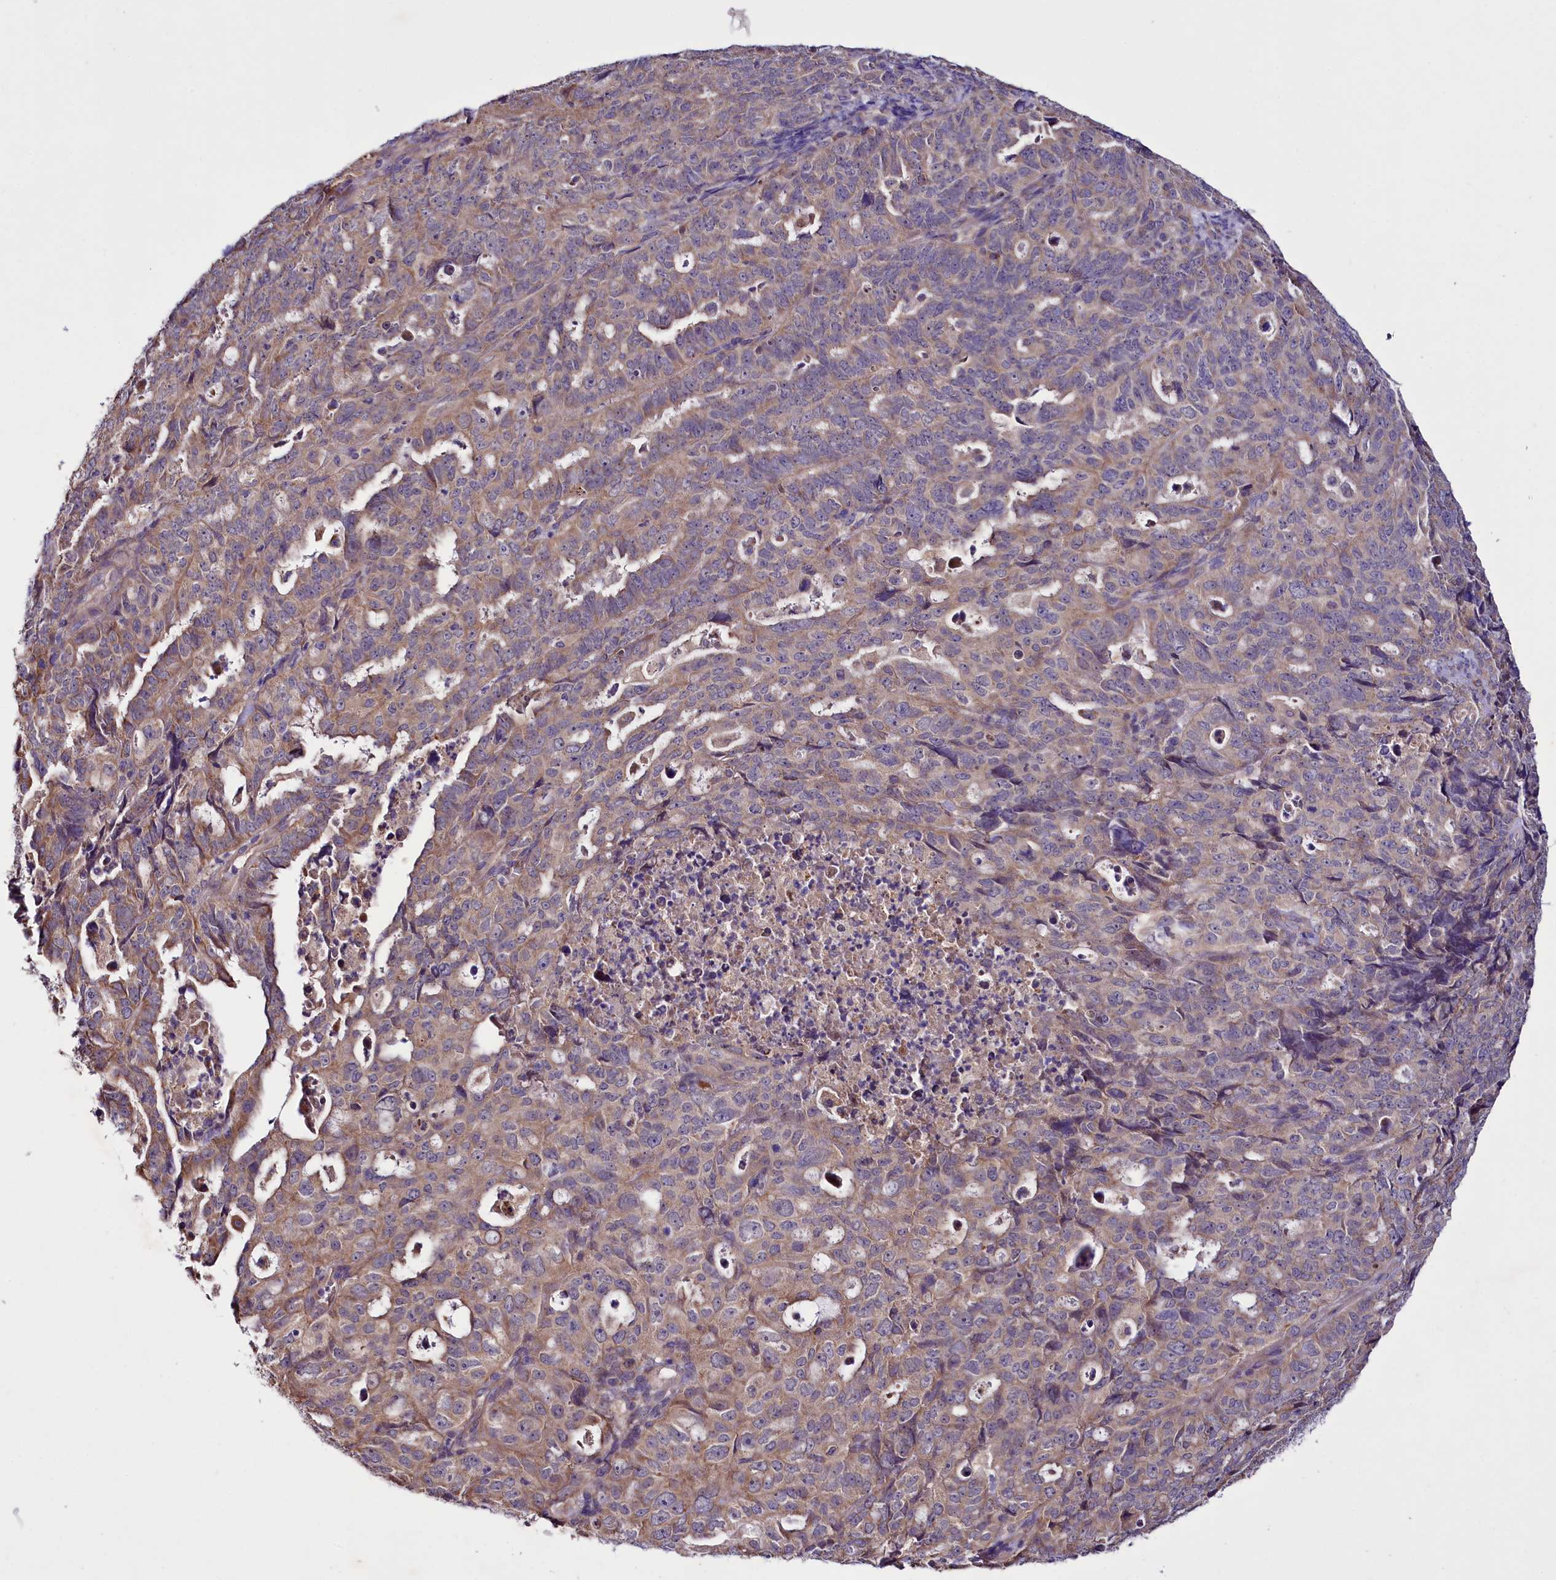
{"staining": {"intensity": "weak", "quantity": "25%-75%", "location": "cytoplasmic/membranous"}, "tissue": "endometrial cancer", "cell_type": "Tumor cells", "image_type": "cancer", "snomed": [{"axis": "morphology", "description": "Adenocarcinoma, NOS"}, {"axis": "topography", "description": "Endometrium"}], "caption": "High-magnification brightfield microscopy of endometrial adenocarcinoma stained with DAB (brown) and counterstained with hematoxylin (blue). tumor cells exhibit weak cytoplasmic/membranous staining is appreciated in about25%-75% of cells.", "gene": "ZNF45", "patient": {"sex": "female", "age": 65}}